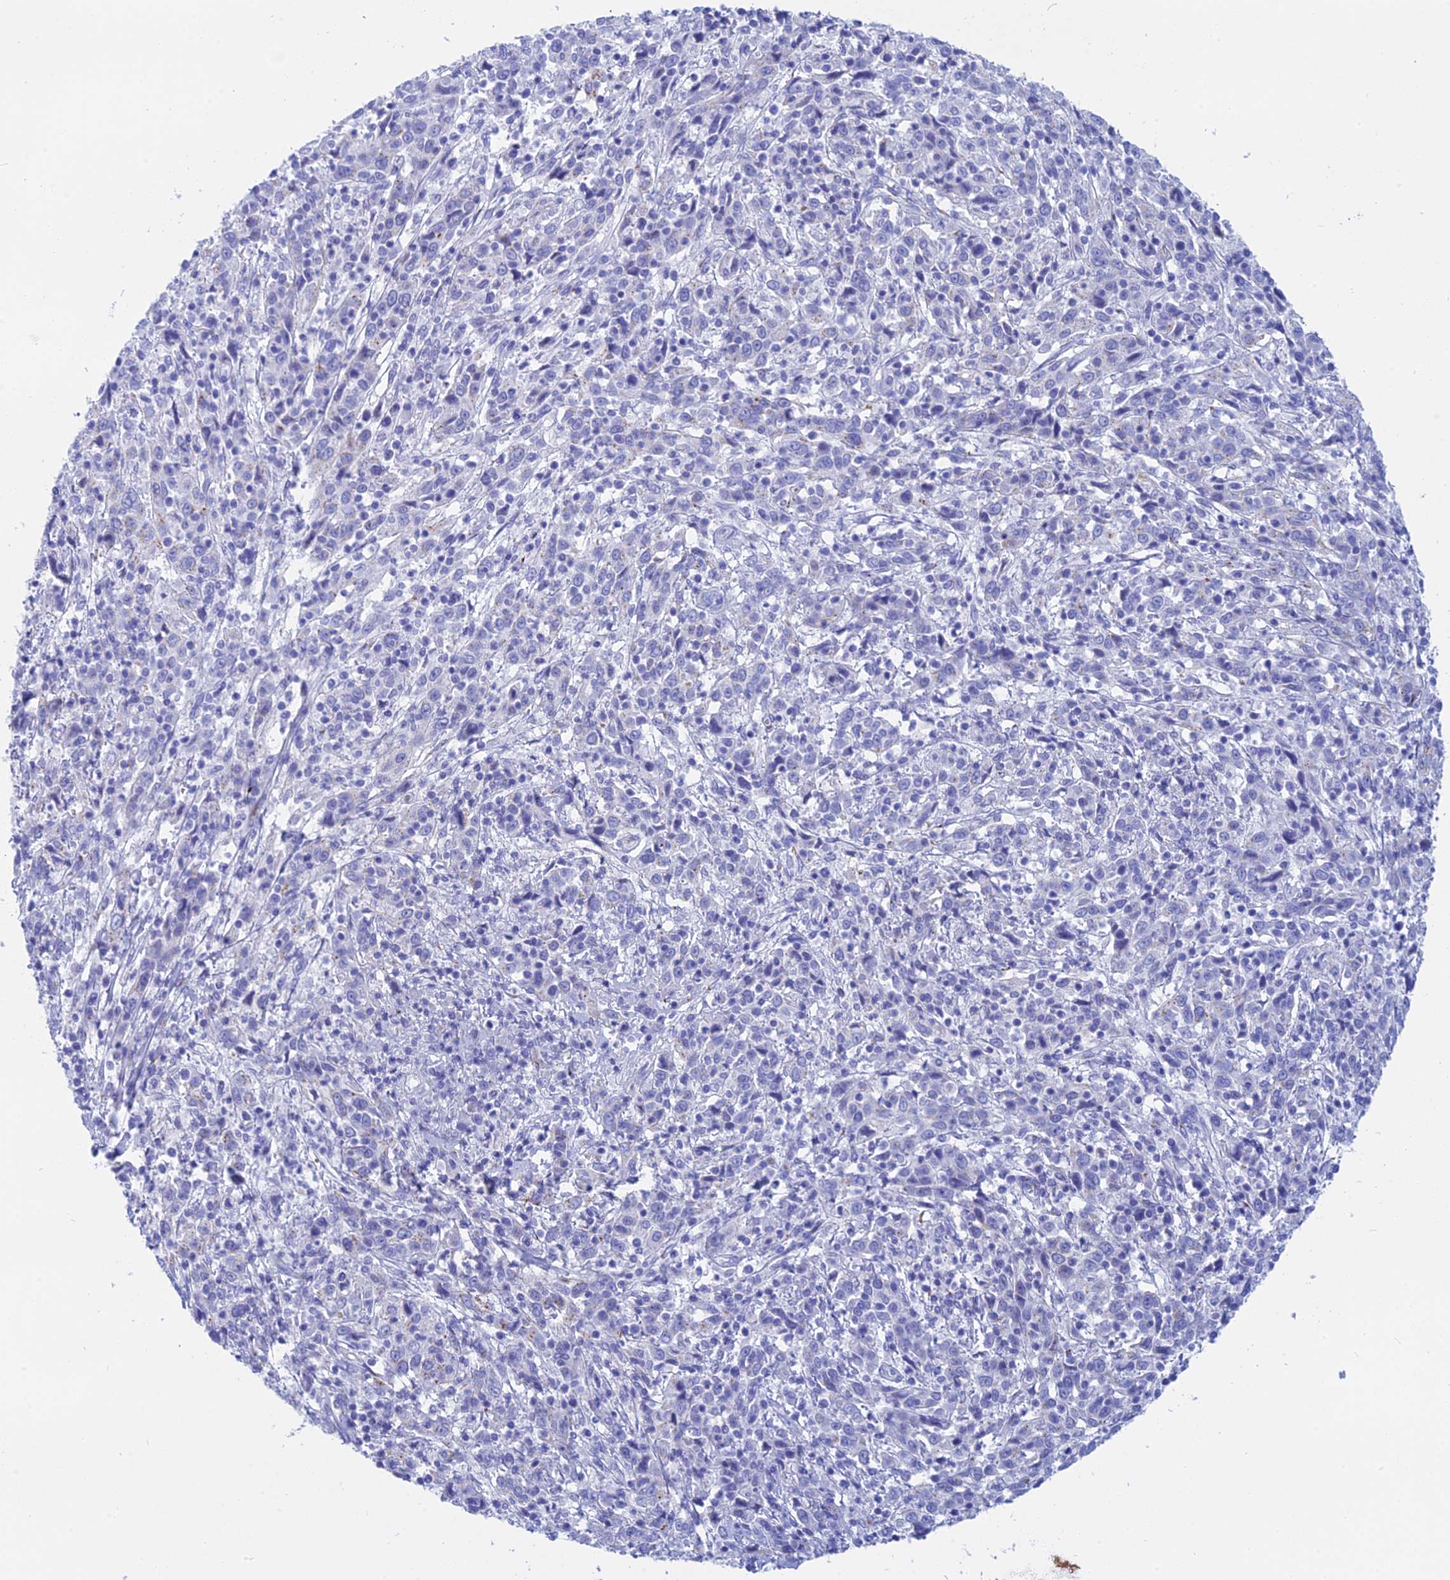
{"staining": {"intensity": "negative", "quantity": "none", "location": "none"}, "tissue": "cervical cancer", "cell_type": "Tumor cells", "image_type": "cancer", "snomed": [{"axis": "morphology", "description": "Squamous cell carcinoma, NOS"}, {"axis": "topography", "description": "Cervix"}], "caption": "Micrograph shows no significant protein staining in tumor cells of squamous cell carcinoma (cervical).", "gene": "ERICH4", "patient": {"sex": "female", "age": 46}}